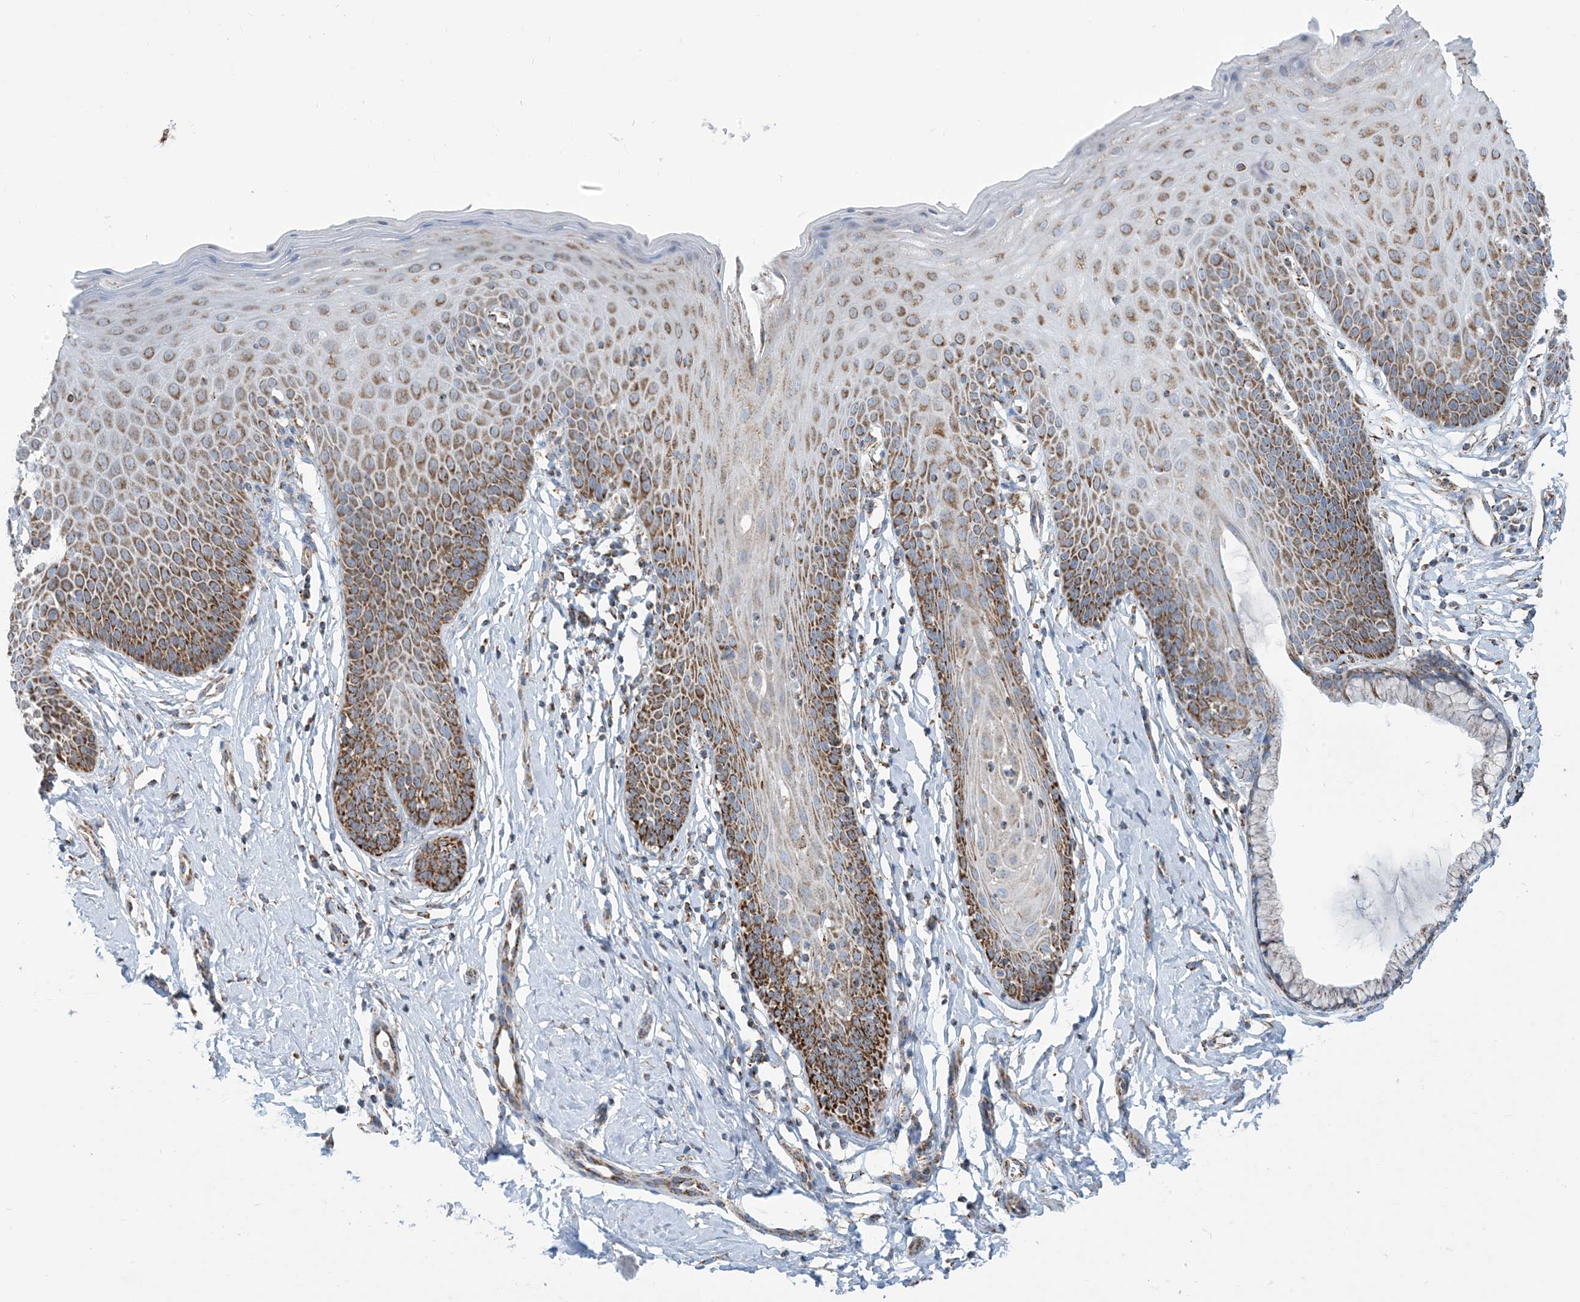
{"staining": {"intensity": "moderate", "quantity": ">75%", "location": "cytoplasmic/membranous"}, "tissue": "cervix", "cell_type": "Squamous epithelial cells", "image_type": "normal", "snomed": [{"axis": "morphology", "description": "Normal tissue, NOS"}, {"axis": "topography", "description": "Cervix"}], "caption": "IHC of unremarkable cervix reveals medium levels of moderate cytoplasmic/membranous expression in approximately >75% of squamous epithelial cells.", "gene": "SAMM50", "patient": {"sex": "female", "age": 36}}